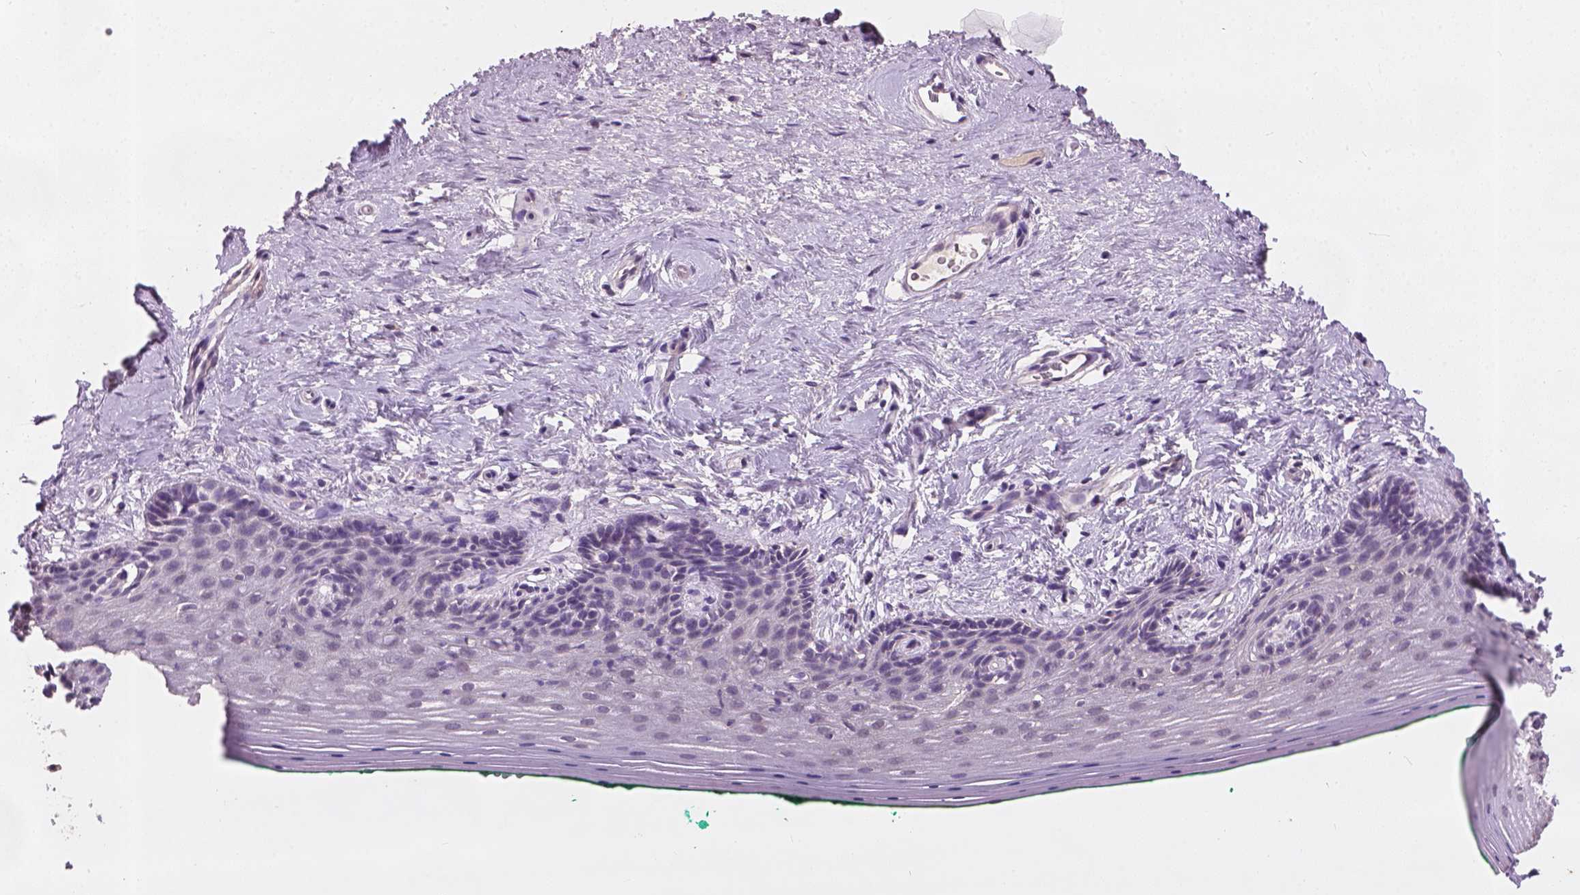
{"staining": {"intensity": "weak", "quantity": "<25%", "location": "cytoplasmic/membranous"}, "tissue": "vagina", "cell_type": "Squamous epithelial cells", "image_type": "normal", "snomed": [{"axis": "morphology", "description": "Normal tissue, NOS"}, {"axis": "topography", "description": "Vagina"}], "caption": "Vagina stained for a protein using immunohistochemistry reveals no positivity squamous epithelial cells.", "gene": "KRT17", "patient": {"sex": "female", "age": 45}}